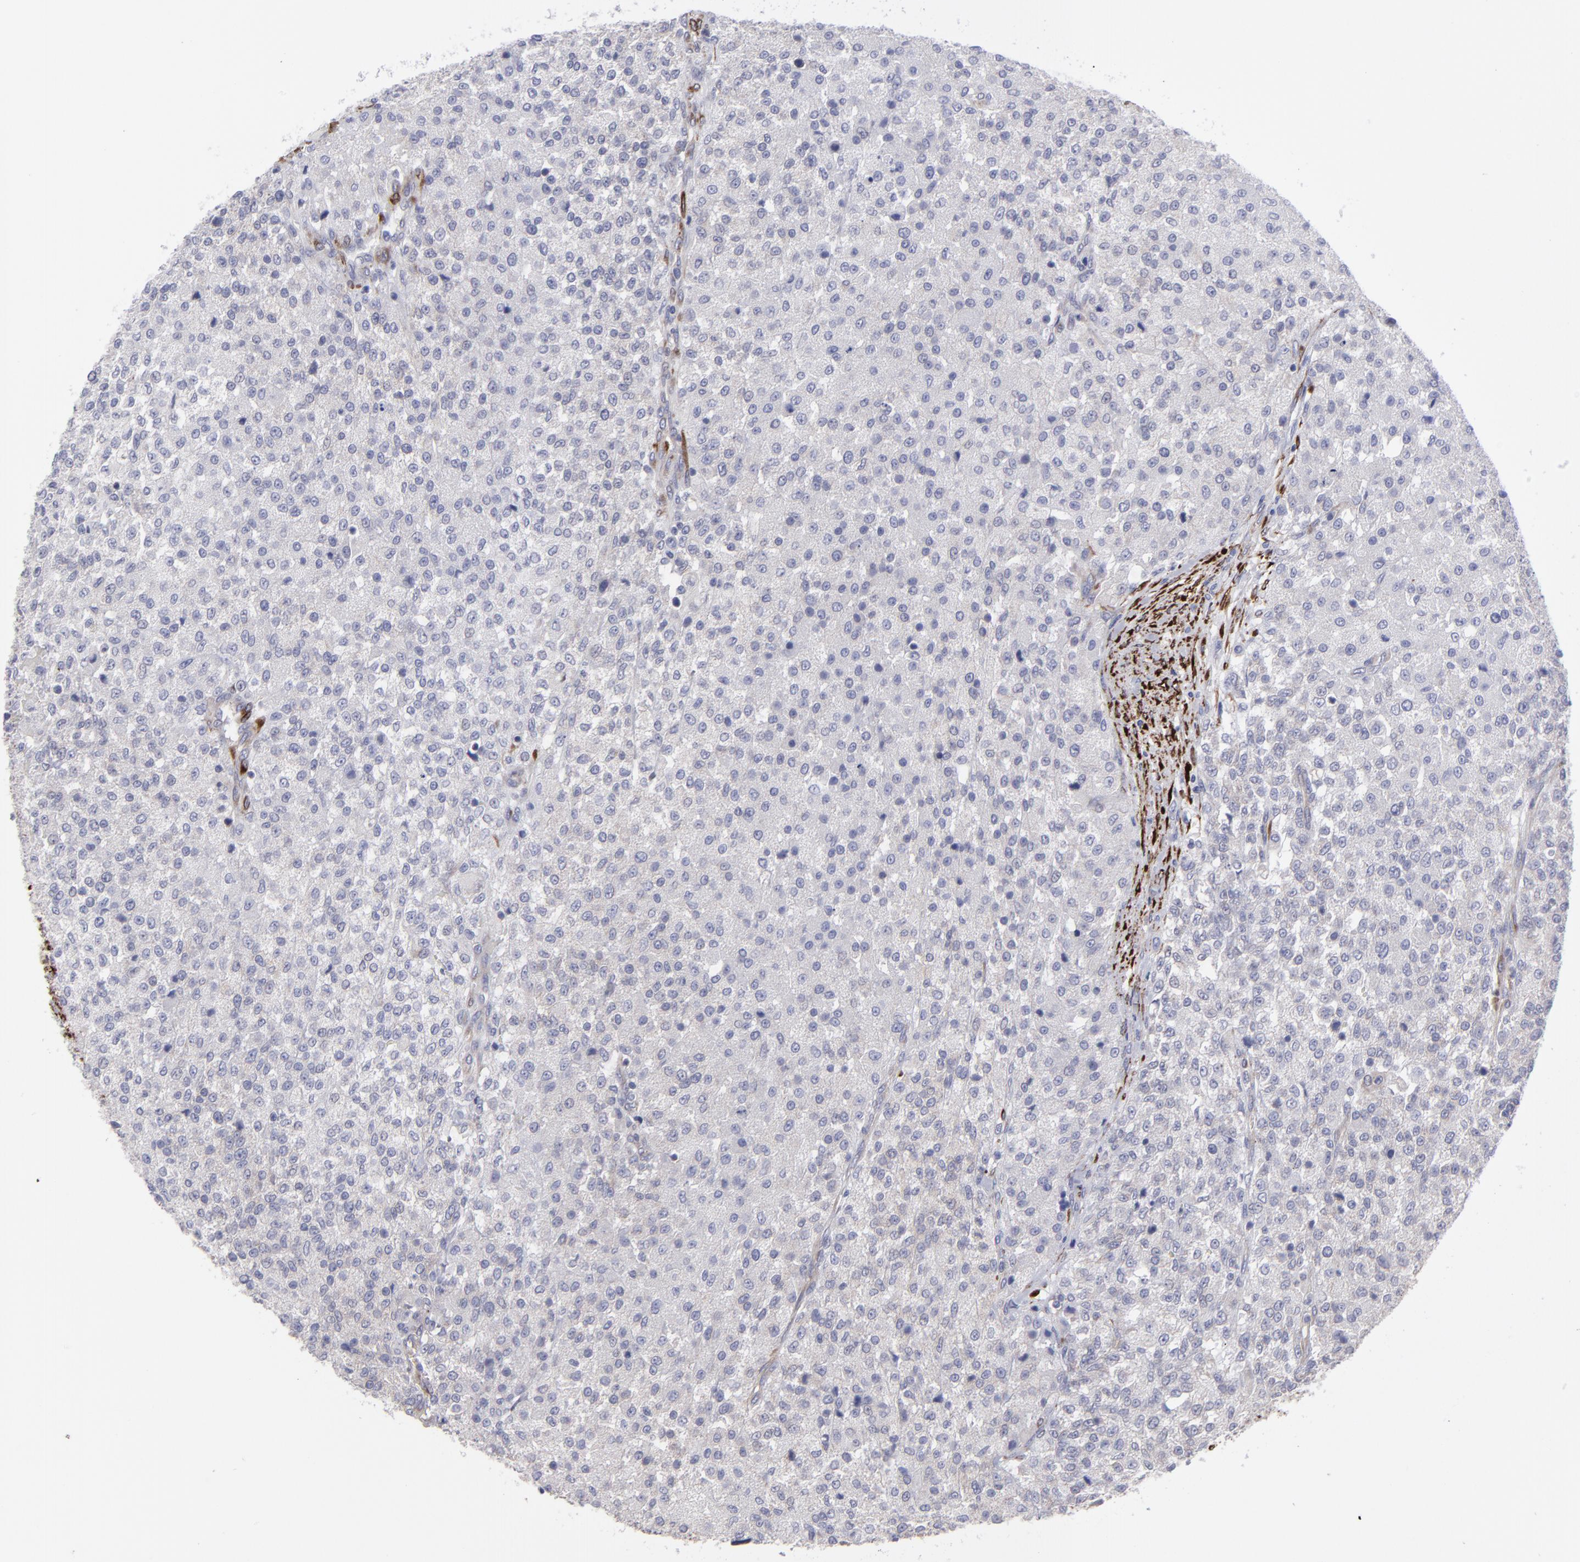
{"staining": {"intensity": "weak", "quantity": "<25%", "location": "cytoplasmic/membranous"}, "tissue": "testis cancer", "cell_type": "Tumor cells", "image_type": "cancer", "snomed": [{"axis": "morphology", "description": "Seminoma, NOS"}, {"axis": "topography", "description": "Testis"}], "caption": "High power microscopy histopathology image of an immunohistochemistry (IHC) histopathology image of testis seminoma, revealing no significant staining in tumor cells. Nuclei are stained in blue.", "gene": "SLMAP", "patient": {"sex": "male", "age": 59}}